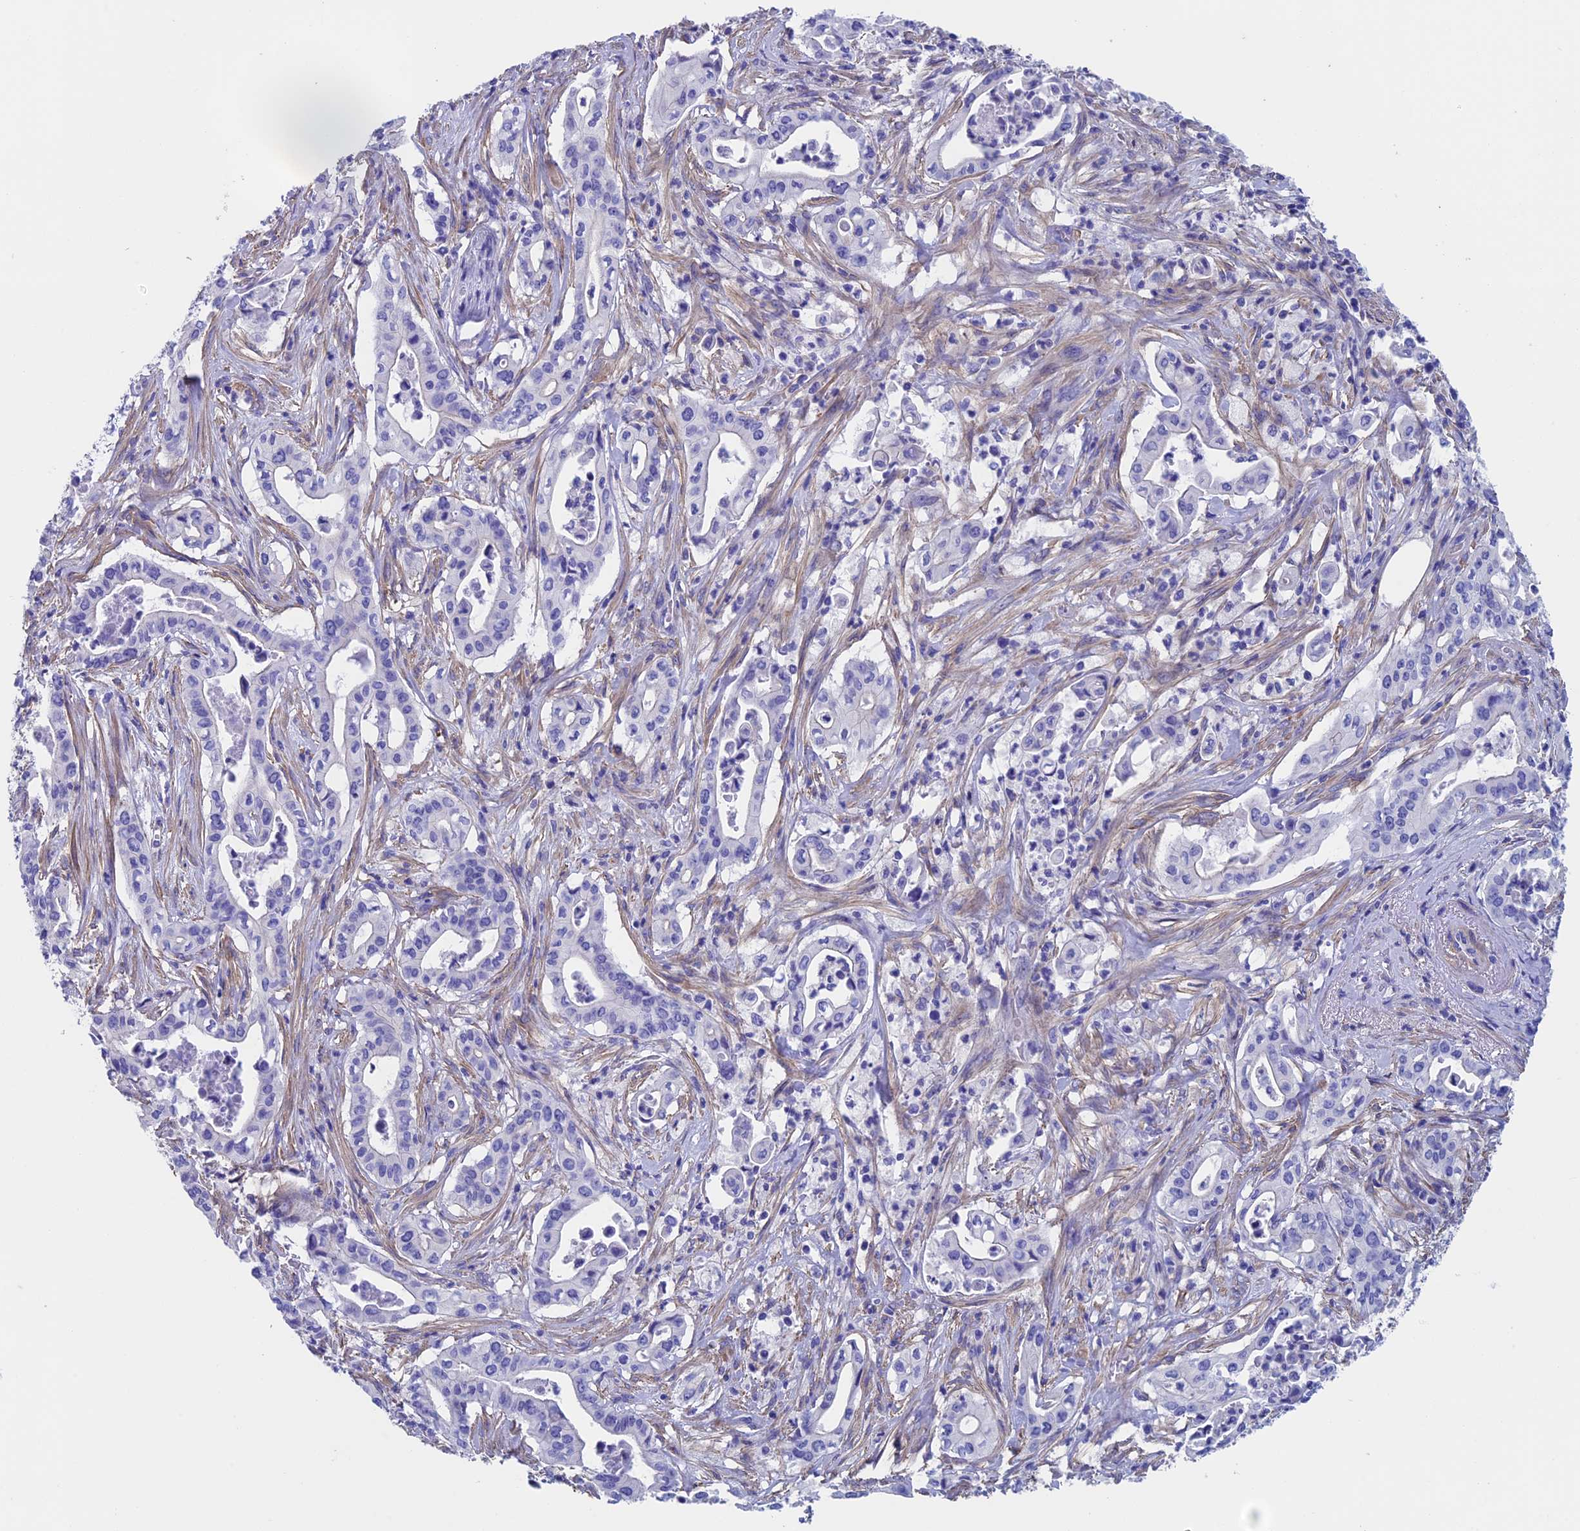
{"staining": {"intensity": "negative", "quantity": "none", "location": "none"}, "tissue": "pancreatic cancer", "cell_type": "Tumor cells", "image_type": "cancer", "snomed": [{"axis": "morphology", "description": "Adenocarcinoma, NOS"}, {"axis": "topography", "description": "Pancreas"}], "caption": "Adenocarcinoma (pancreatic) was stained to show a protein in brown. There is no significant staining in tumor cells. (DAB (3,3'-diaminobenzidine) immunohistochemistry, high magnification).", "gene": "ADH7", "patient": {"sex": "female", "age": 77}}